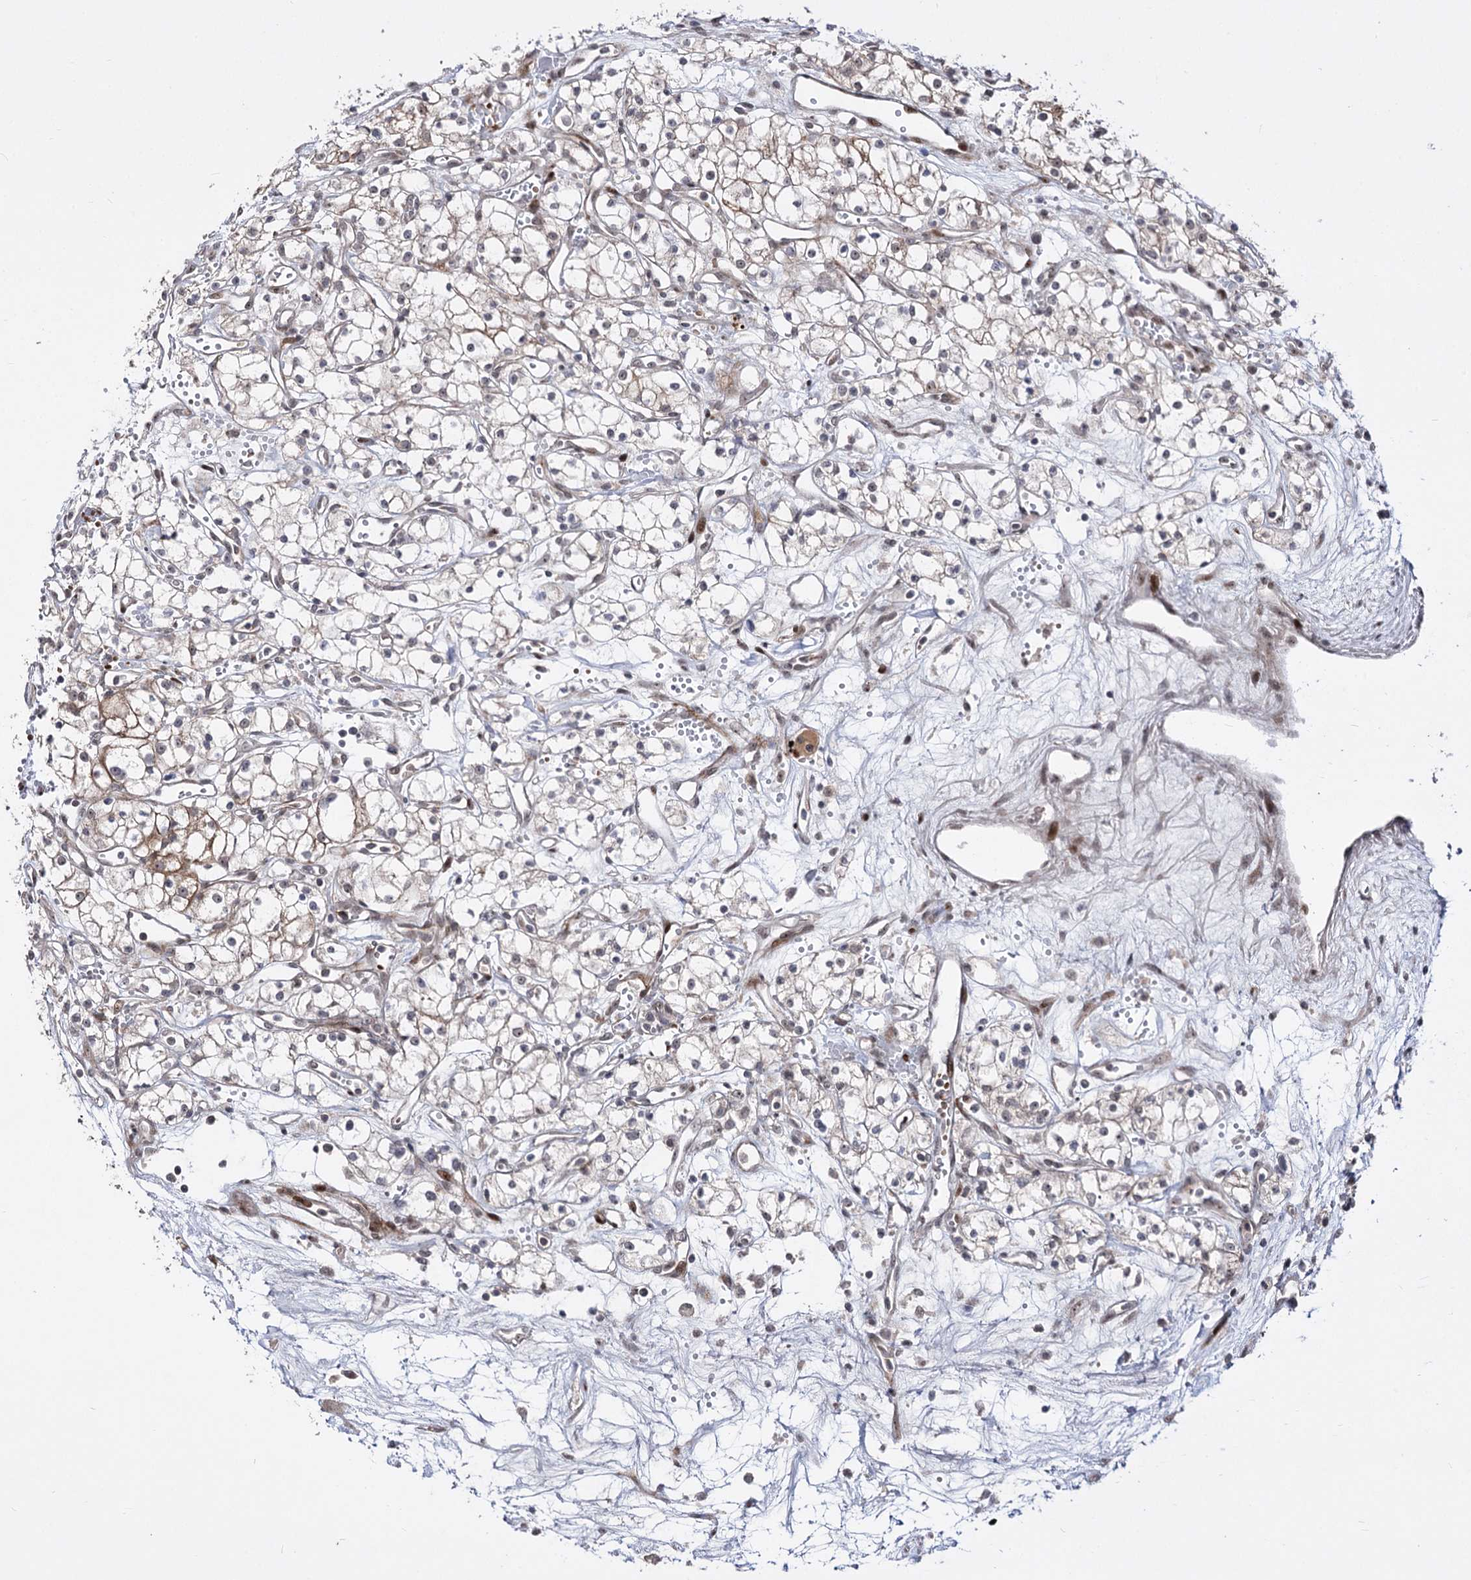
{"staining": {"intensity": "weak", "quantity": "<25%", "location": "nuclear"}, "tissue": "renal cancer", "cell_type": "Tumor cells", "image_type": "cancer", "snomed": [{"axis": "morphology", "description": "Adenocarcinoma, NOS"}, {"axis": "topography", "description": "Kidney"}], "caption": "IHC micrograph of human renal cancer stained for a protein (brown), which exhibits no staining in tumor cells.", "gene": "STOX1", "patient": {"sex": "male", "age": 59}}